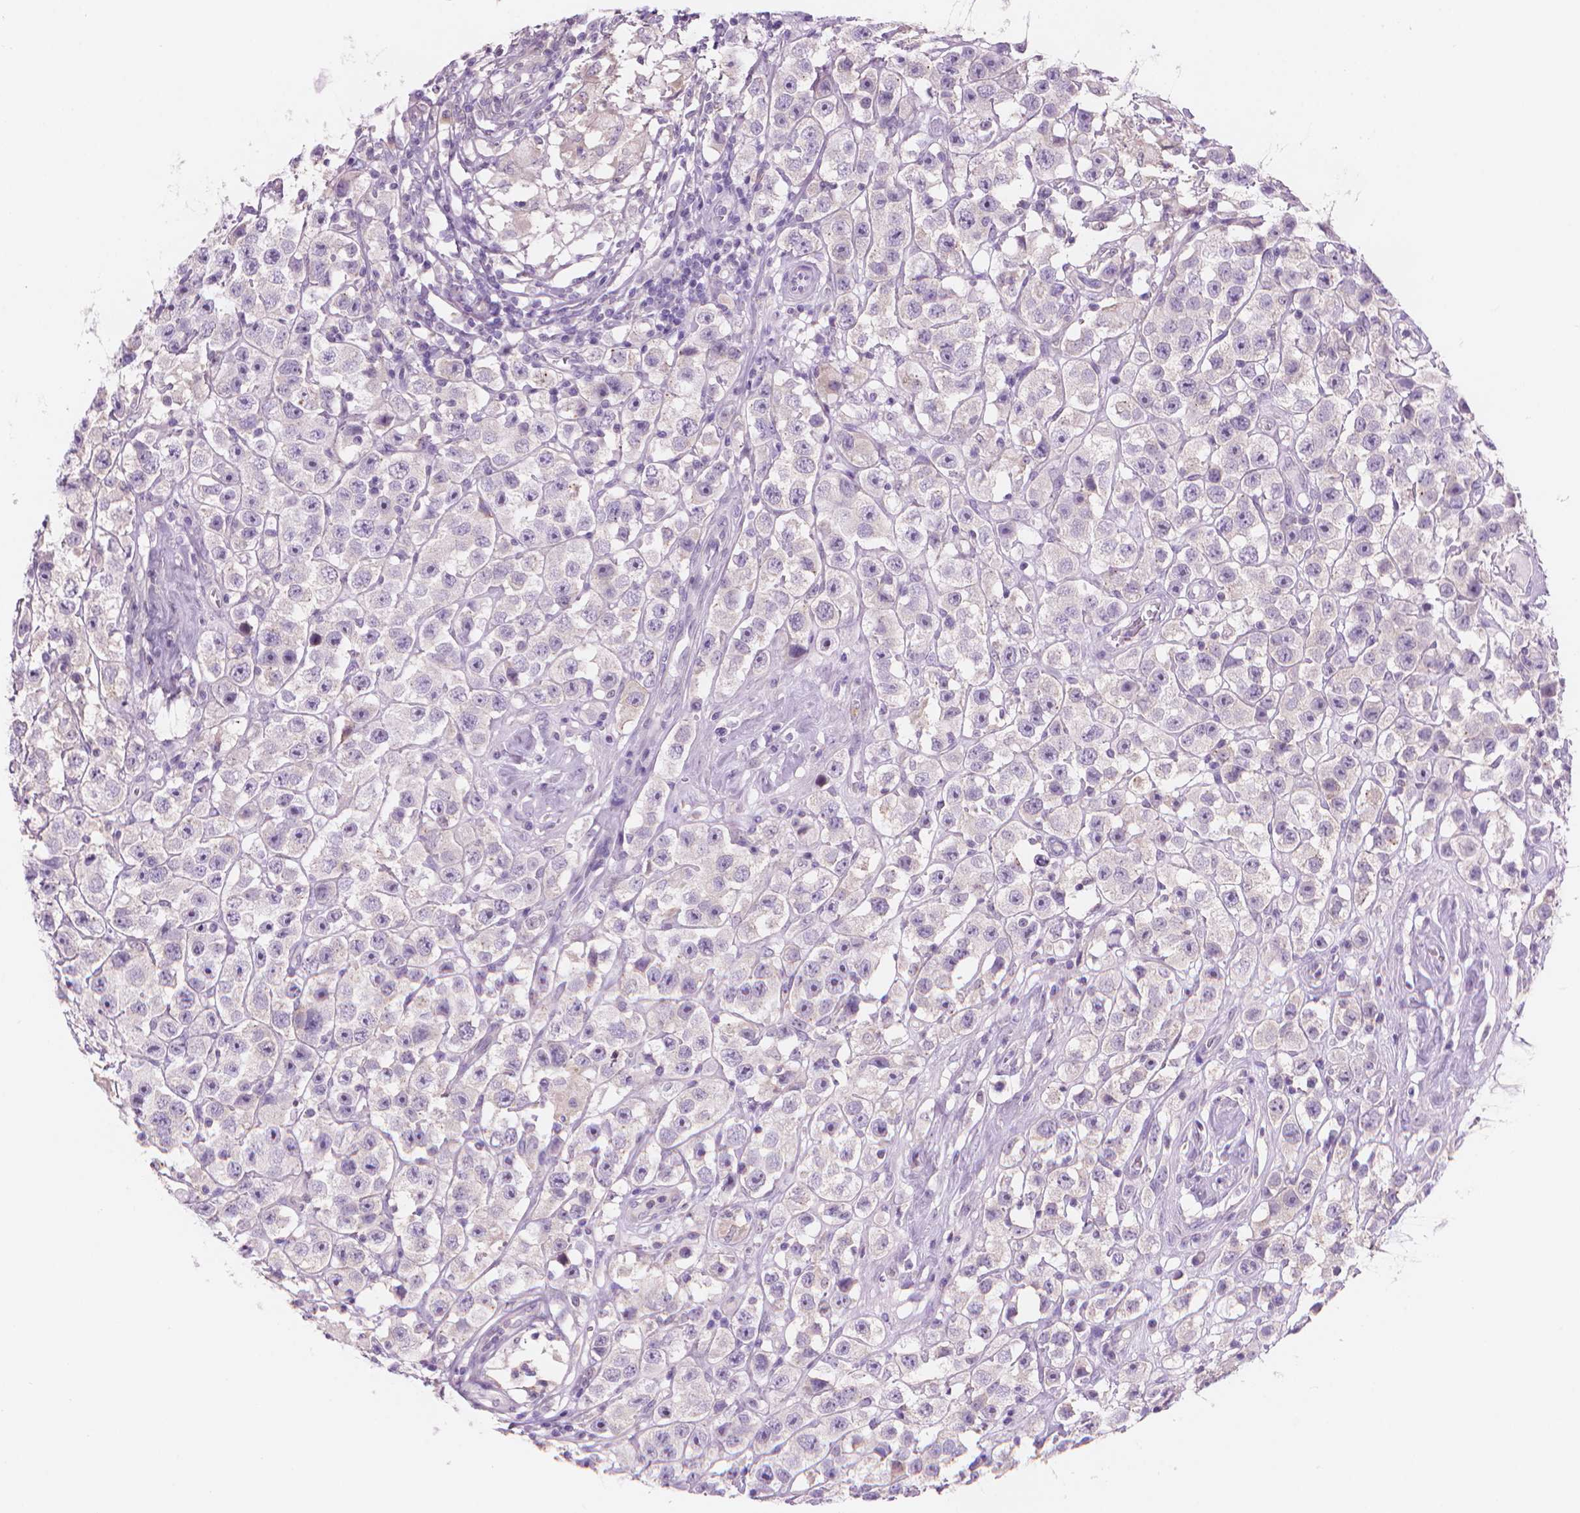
{"staining": {"intensity": "negative", "quantity": "none", "location": "none"}, "tissue": "testis cancer", "cell_type": "Tumor cells", "image_type": "cancer", "snomed": [{"axis": "morphology", "description": "Seminoma, NOS"}, {"axis": "topography", "description": "Testis"}], "caption": "Immunohistochemistry of testis cancer (seminoma) exhibits no staining in tumor cells. (Brightfield microscopy of DAB (3,3'-diaminobenzidine) immunohistochemistry (IHC) at high magnification).", "gene": "ENSG00000187186", "patient": {"sex": "male", "age": 45}}